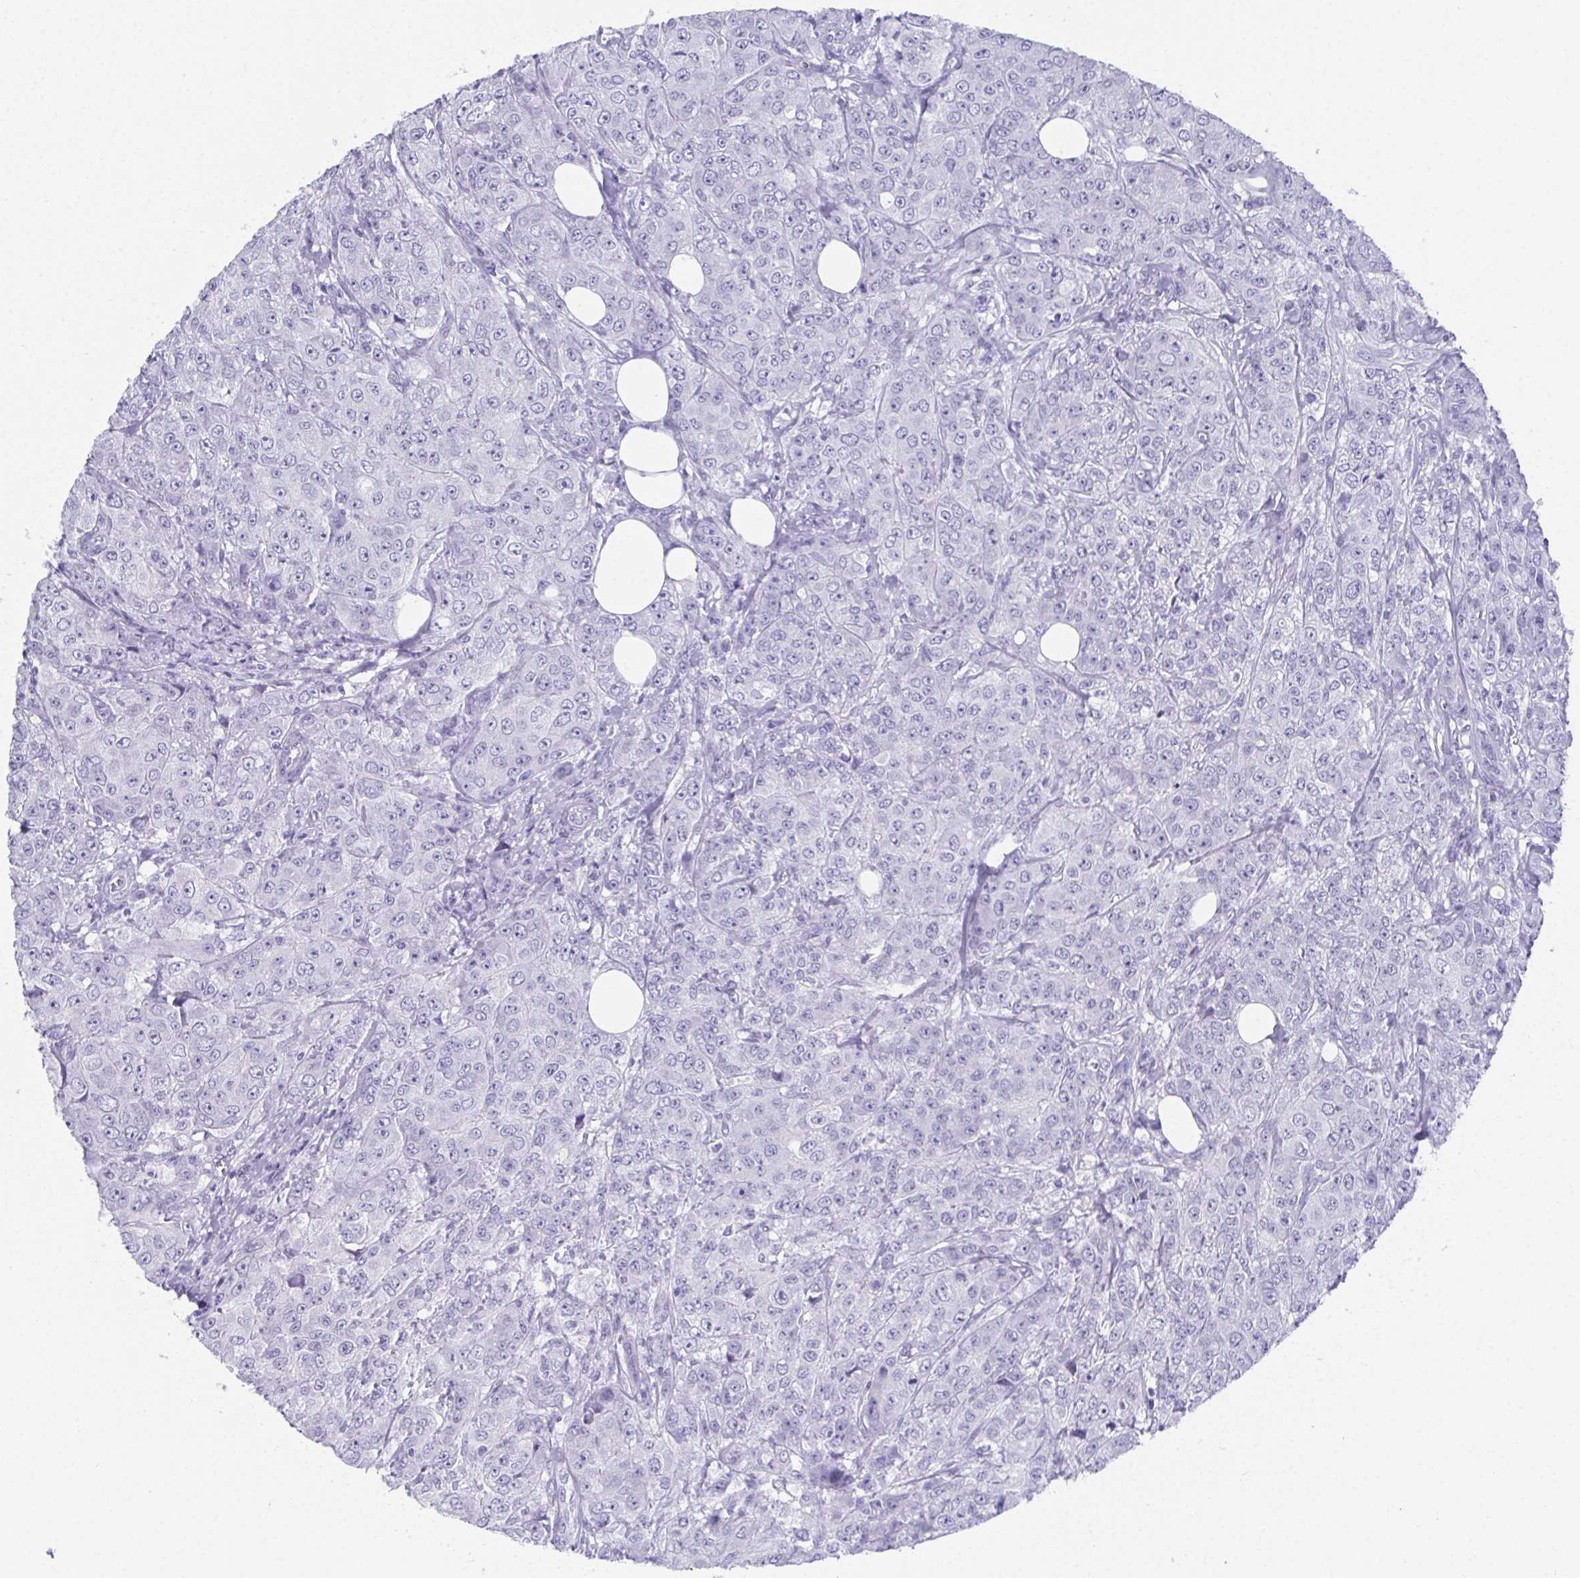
{"staining": {"intensity": "negative", "quantity": "none", "location": "none"}, "tissue": "breast cancer", "cell_type": "Tumor cells", "image_type": "cancer", "snomed": [{"axis": "morphology", "description": "Normal tissue, NOS"}, {"axis": "morphology", "description": "Duct carcinoma"}, {"axis": "topography", "description": "Breast"}], "caption": "Micrograph shows no significant protein expression in tumor cells of breast cancer (intraductal carcinoma).", "gene": "GHRL", "patient": {"sex": "female", "age": 43}}